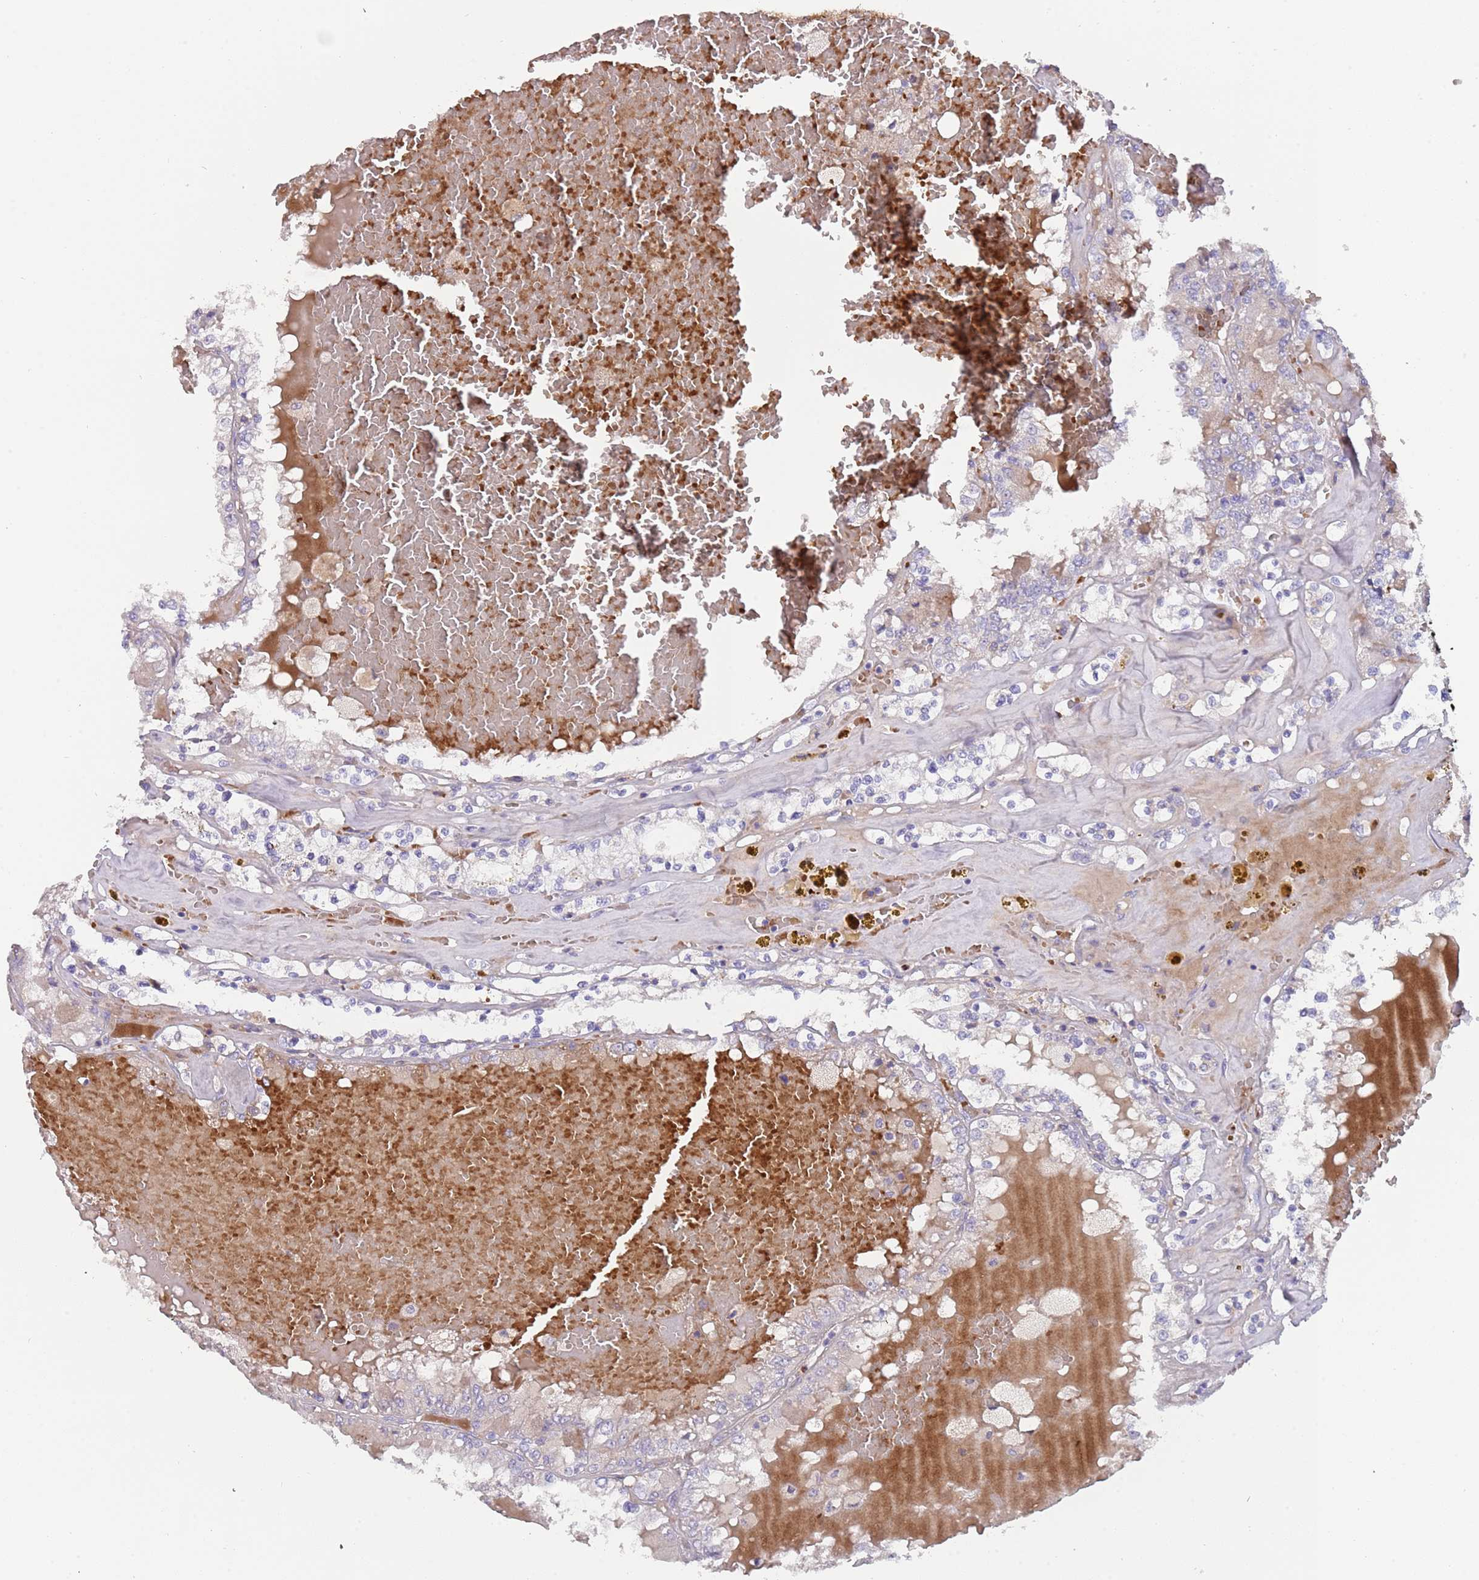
{"staining": {"intensity": "negative", "quantity": "none", "location": "none"}, "tissue": "renal cancer", "cell_type": "Tumor cells", "image_type": "cancer", "snomed": [{"axis": "morphology", "description": "Adenocarcinoma, NOS"}, {"axis": "topography", "description": "Kidney"}], "caption": "This is a histopathology image of IHC staining of adenocarcinoma (renal), which shows no expression in tumor cells.", "gene": "TMEM251", "patient": {"sex": "female", "age": 56}}